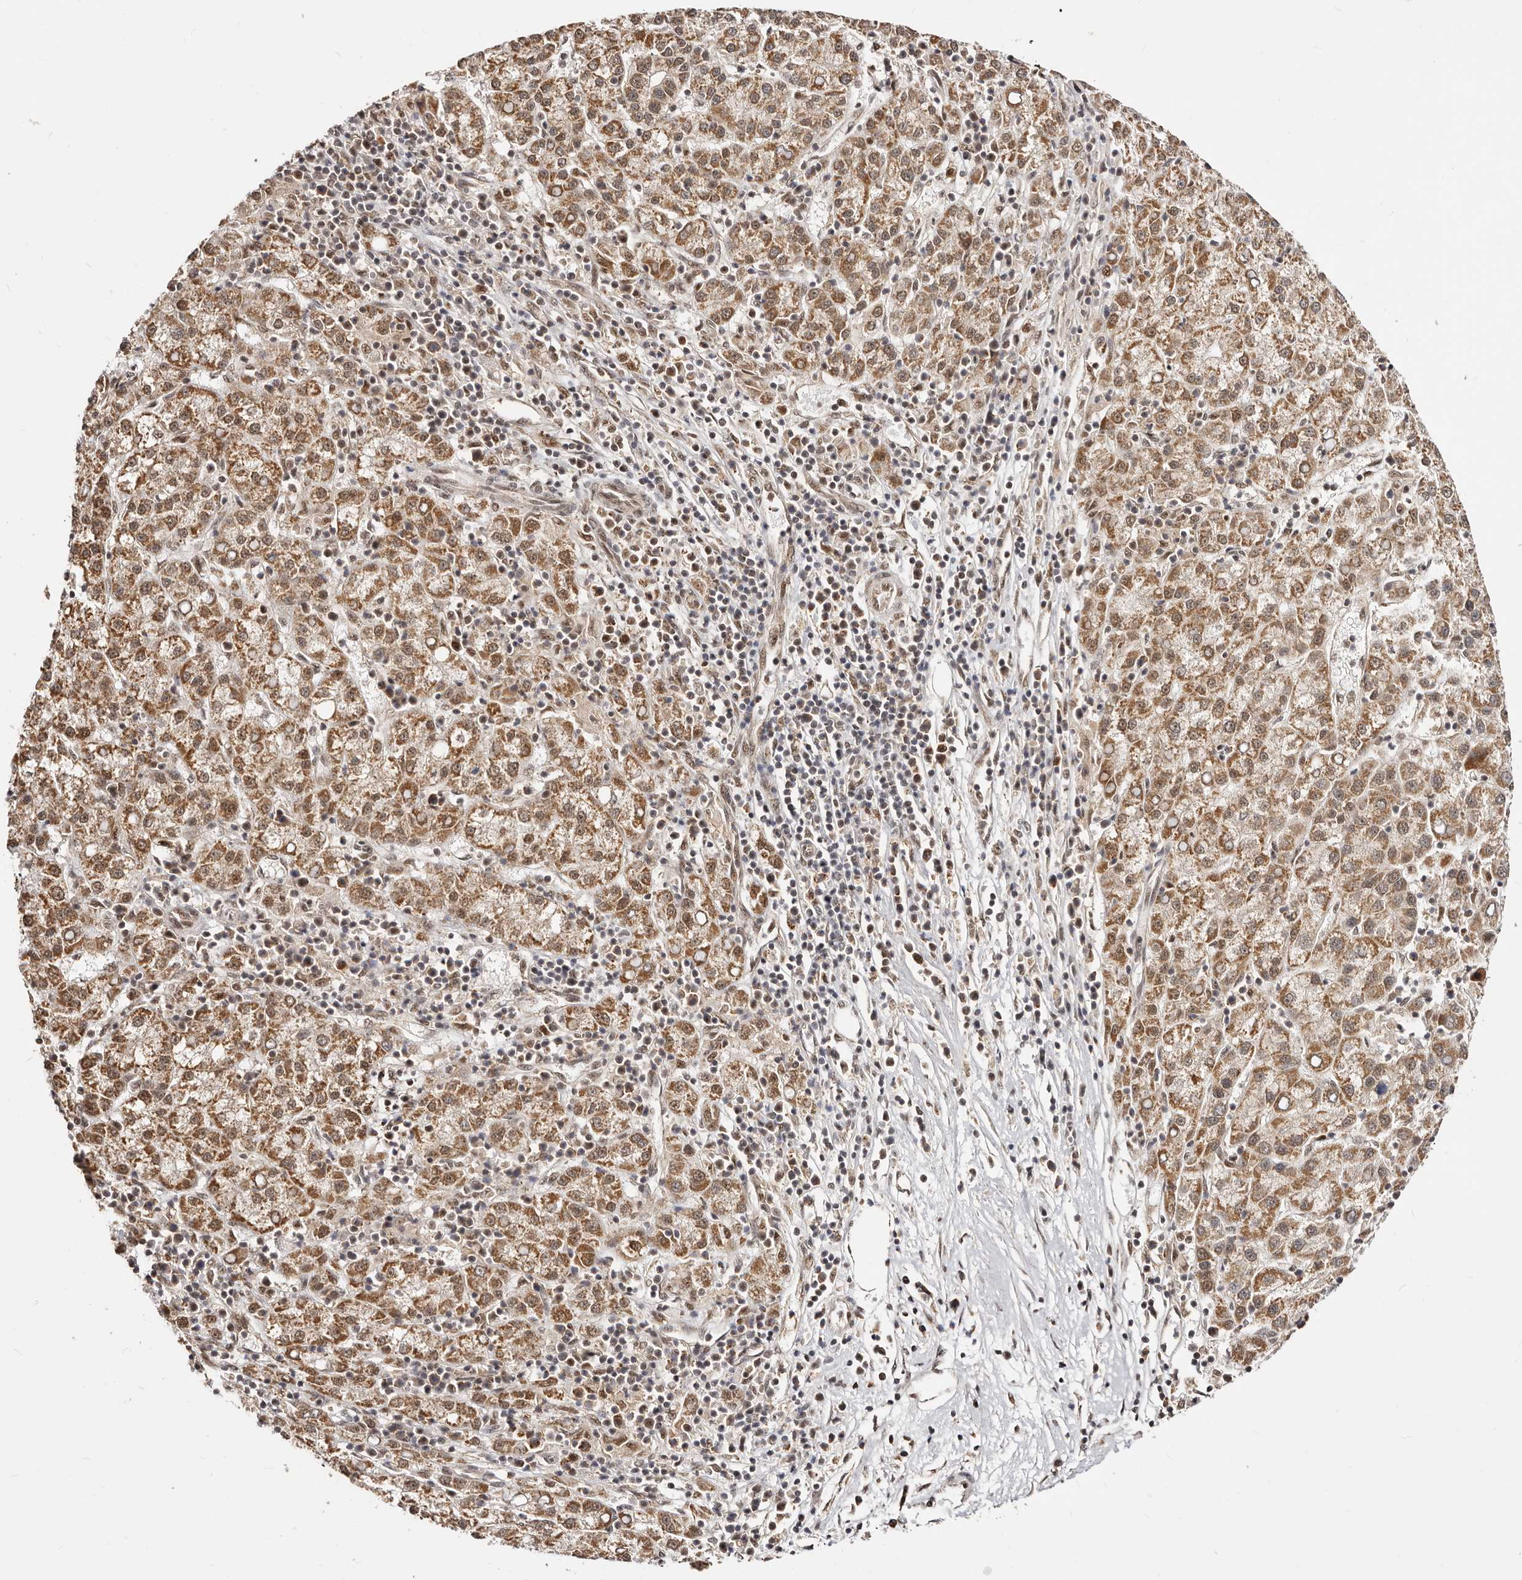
{"staining": {"intensity": "strong", "quantity": ">75%", "location": "cytoplasmic/membranous,nuclear"}, "tissue": "liver cancer", "cell_type": "Tumor cells", "image_type": "cancer", "snomed": [{"axis": "morphology", "description": "Carcinoma, Hepatocellular, NOS"}, {"axis": "topography", "description": "Liver"}], "caption": "Approximately >75% of tumor cells in liver cancer (hepatocellular carcinoma) show strong cytoplasmic/membranous and nuclear protein expression as visualized by brown immunohistochemical staining.", "gene": "SEC14L1", "patient": {"sex": "female", "age": 58}}